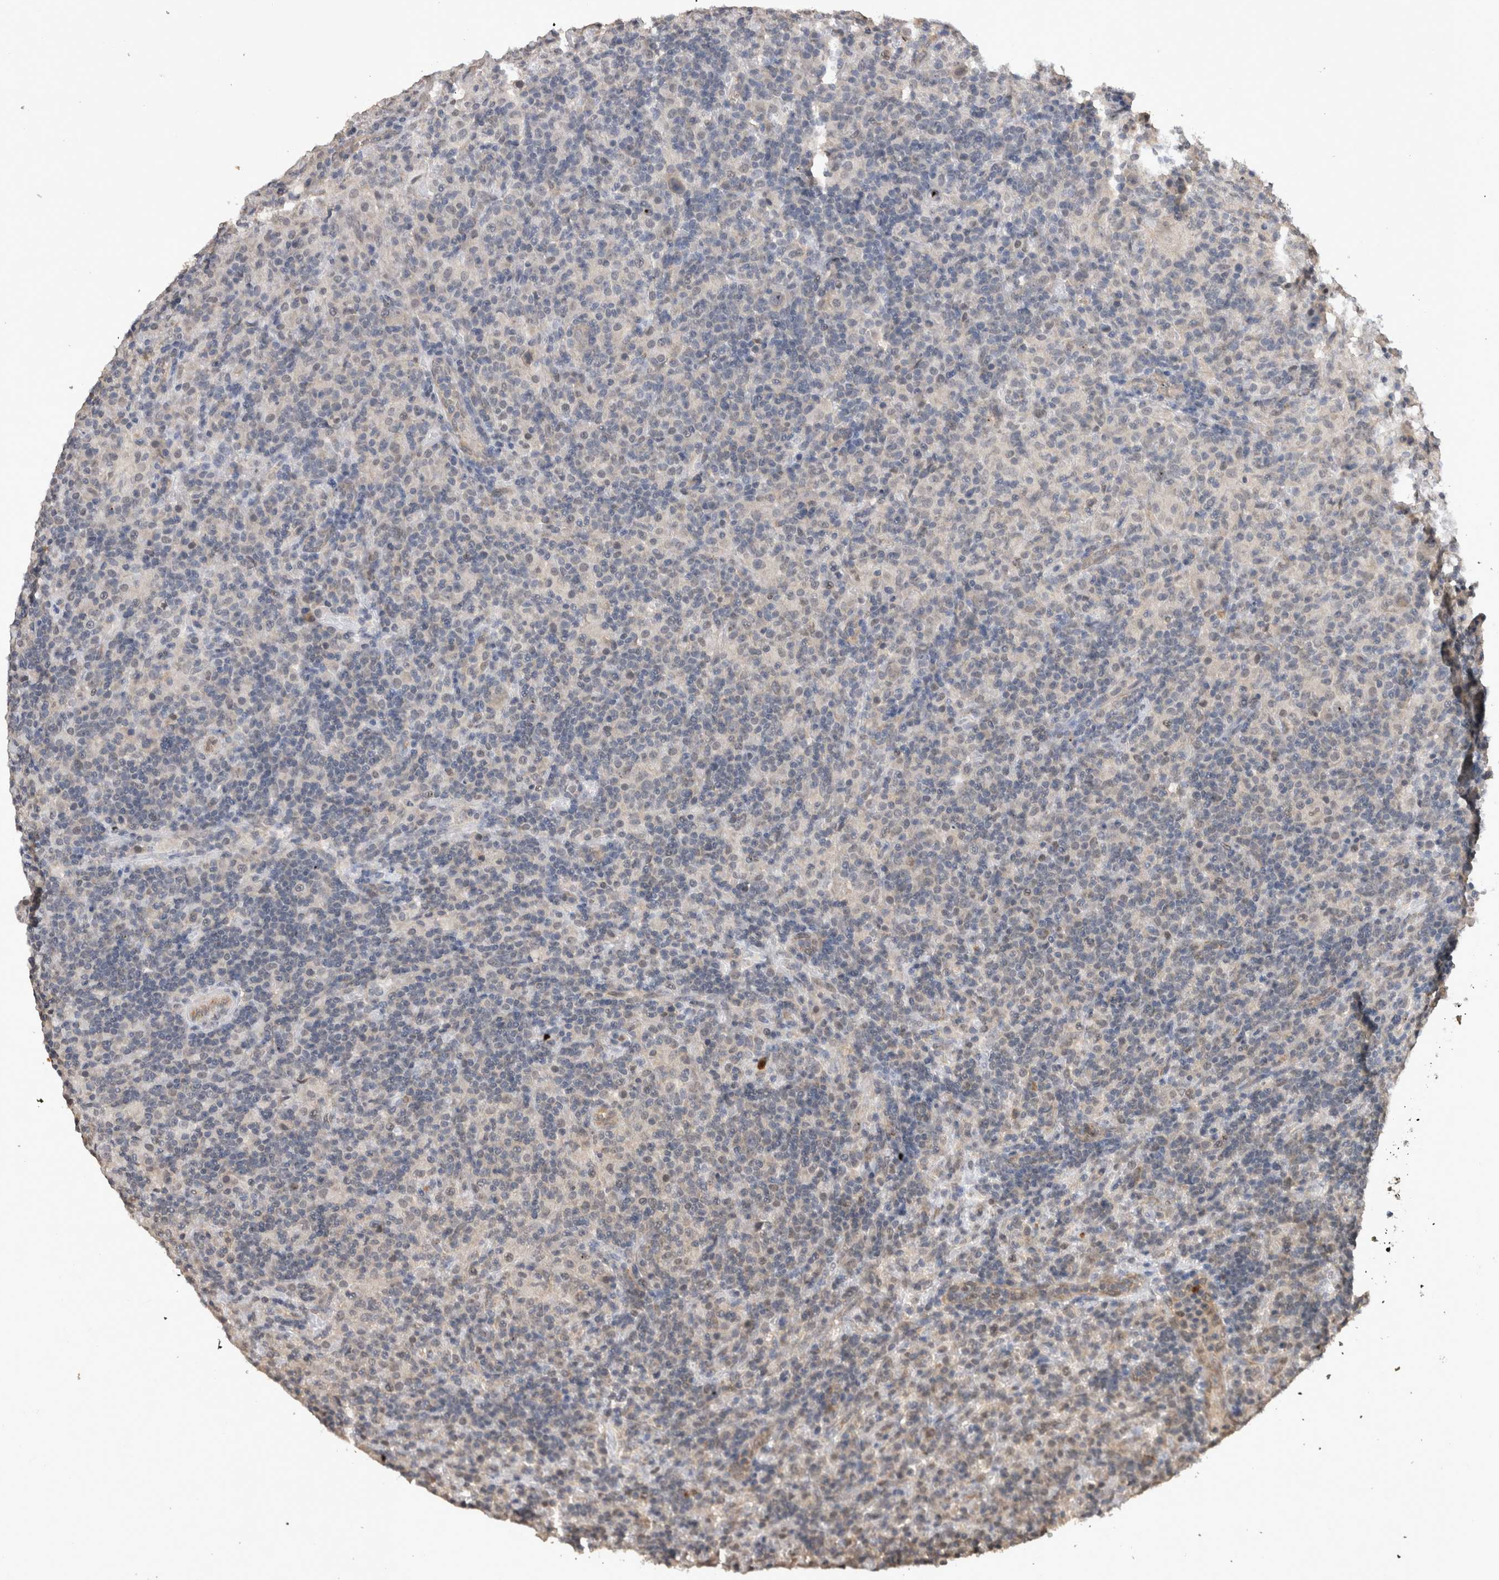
{"staining": {"intensity": "negative", "quantity": "none", "location": "none"}, "tissue": "lymphoma", "cell_type": "Tumor cells", "image_type": "cancer", "snomed": [{"axis": "morphology", "description": "Hodgkin's disease, NOS"}, {"axis": "topography", "description": "Lymph node"}], "caption": "An IHC histopathology image of Hodgkin's disease is shown. There is no staining in tumor cells of Hodgkin's disease. The staining was performed using DAB to visualize the protein expression in brown, while the nuclei were stained in blue with hematoxylin (Magnification: 20x).", "gene": "PAK4", "patient": {"sex": "male", "age": 70}}